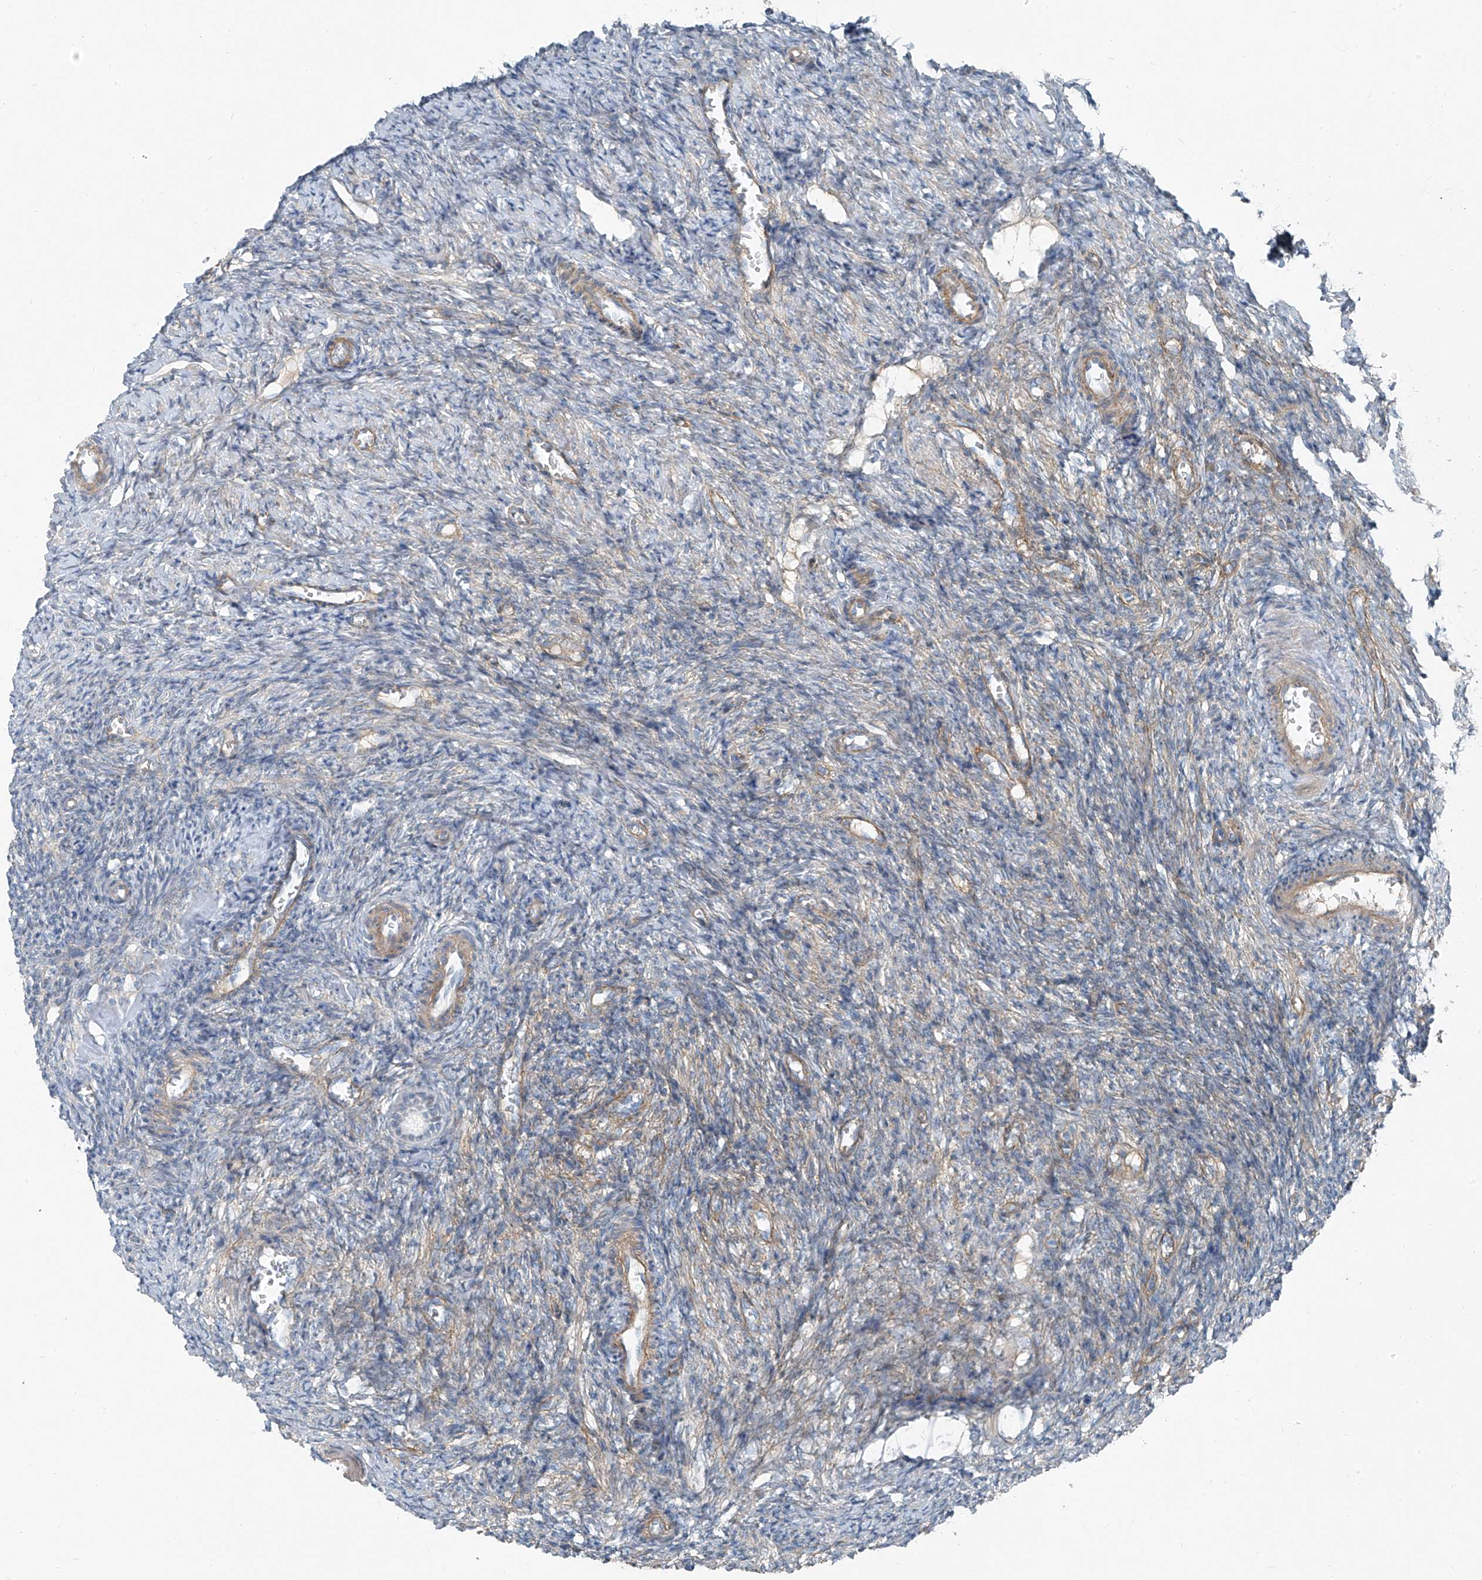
{"staining": {"intensity": "negative", "quantity": "none", "location": "none"}, "tissue": "ovary", "cell_type": "Ovarian stroma cells", "image_type": "normal", "snomed": [{"axis": "morphology", "description": "Normal tissue, NOS"}, {"axis": "topography", "description": "Ovary"}], "caption": "DAB immunohistochemical staining of benign human ovary shows no significant staining in ovarian stroma cells. Nuclei are stained in blue.", "gene": "TNS2", "patient": {"sex": "female", "age": 27}}